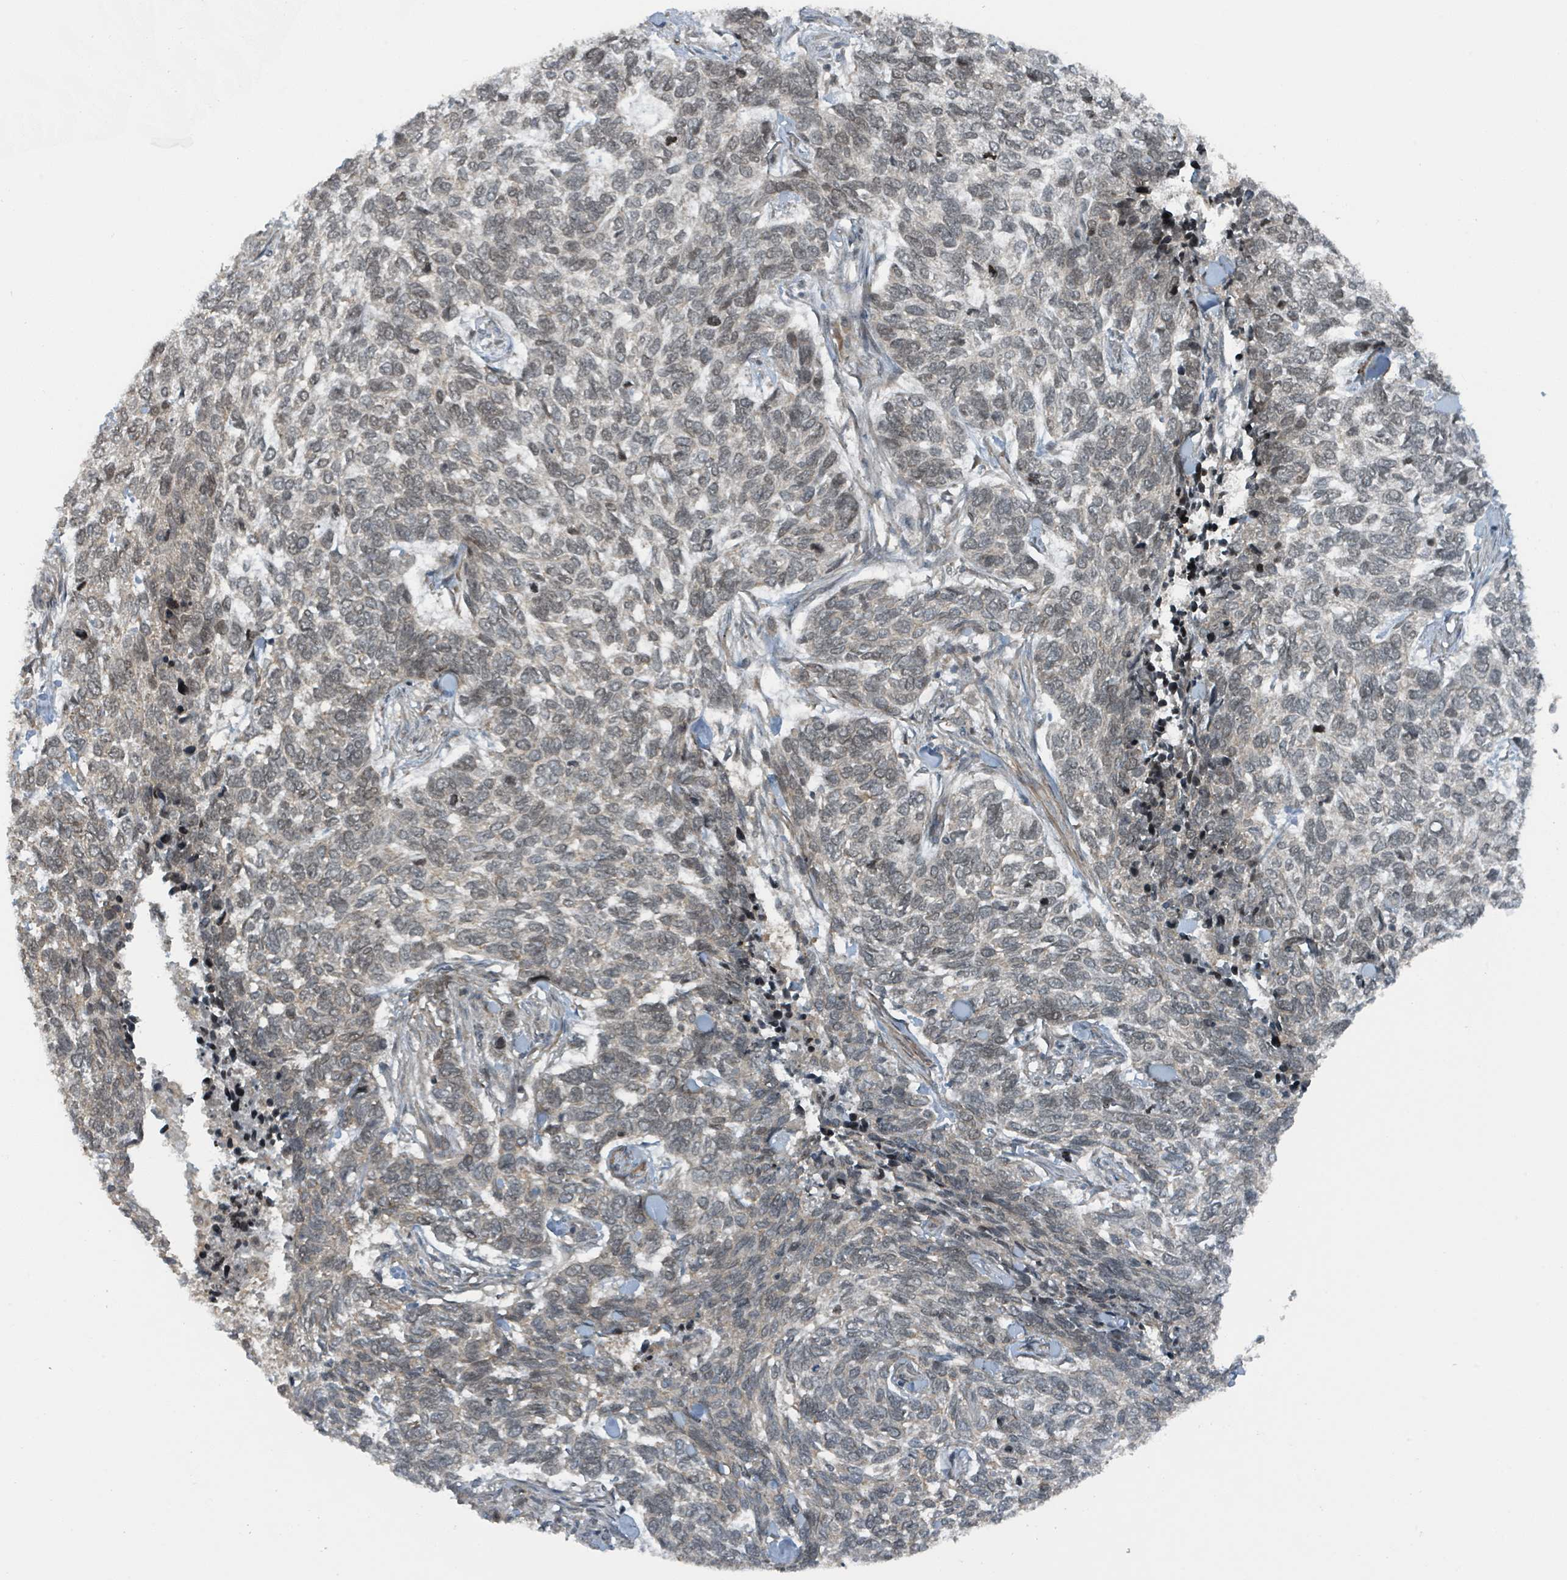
{"staining": {"intensity": "weak", "quantity": "<25%", "location": "nuclear"}, "tissue": "skin cancer", "cell_type": "Tumor cells", "image_type": "cancer", "snomed": [{"axis": "morphology", "description": "Basal cell carcinoma"}, {"axis": "topography", "description": "Skin"}], "caption": "Histopathology image shows no significant protein expression in tumor cells of skin cancer (basal cell carcinoma).", "gene": "PHIP", "patient": {"sex": "female", "age": 65}}